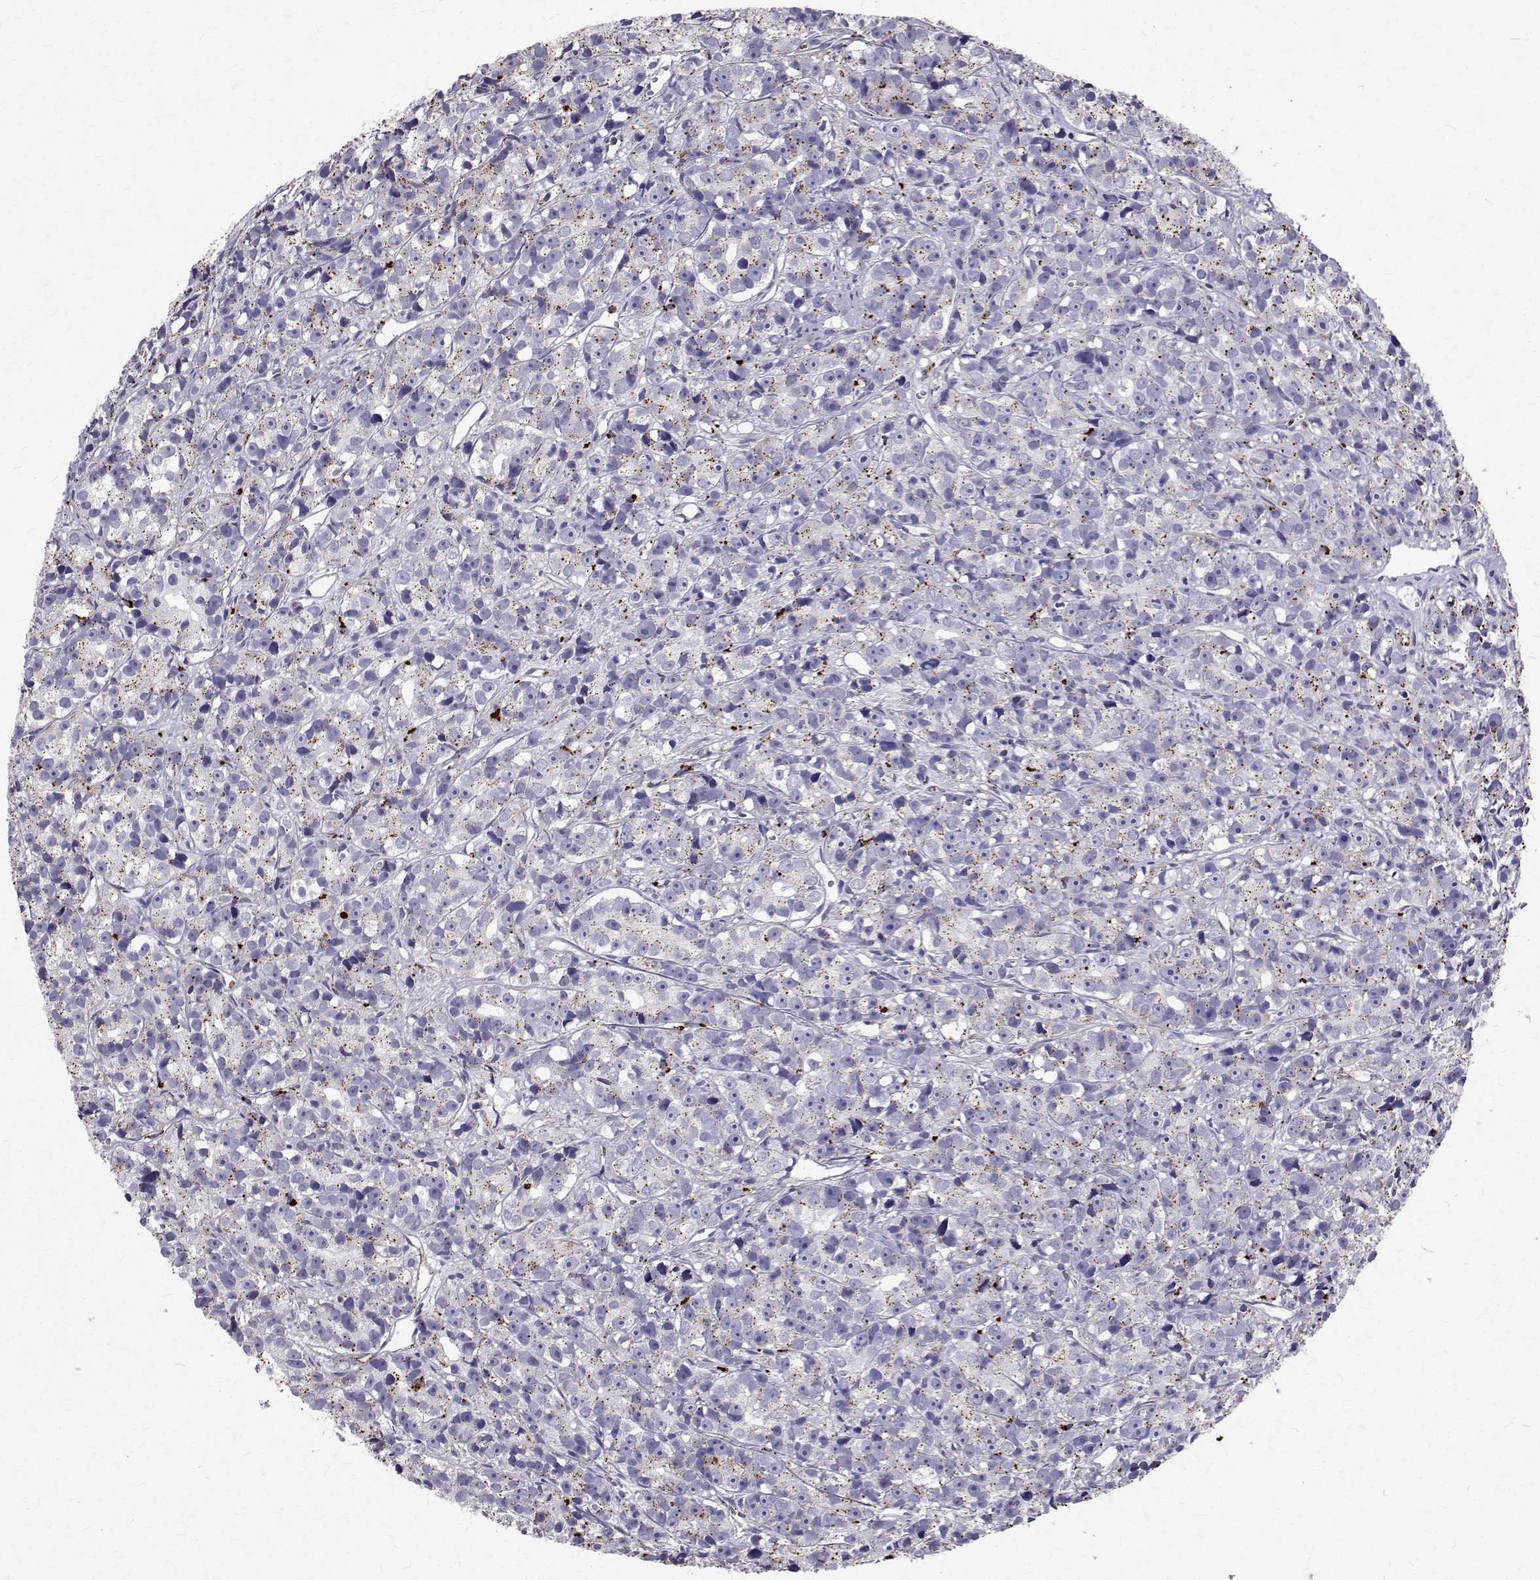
{"staining": {"intensity": "moderate", "quantity": "<25%", "location": "cytoplasmic/membranous"}, "tissue": "prostate cancer", "cell_type": "Tumor cells", "image_type": "cancer", "snomed": [{"axis": "morphology", "description": "Adenocarcinoma, High grade"}, {"axis": "topography", "description": "Prostate"}], "caption": "A low amount of moderate cytoplasmic/membranous staining is seen in about <25% of tumor cells in prostate high-grade adenocarcinoma tissue.", "gene": "TPP1", "patient": {"sex": "male", "age": 77}}